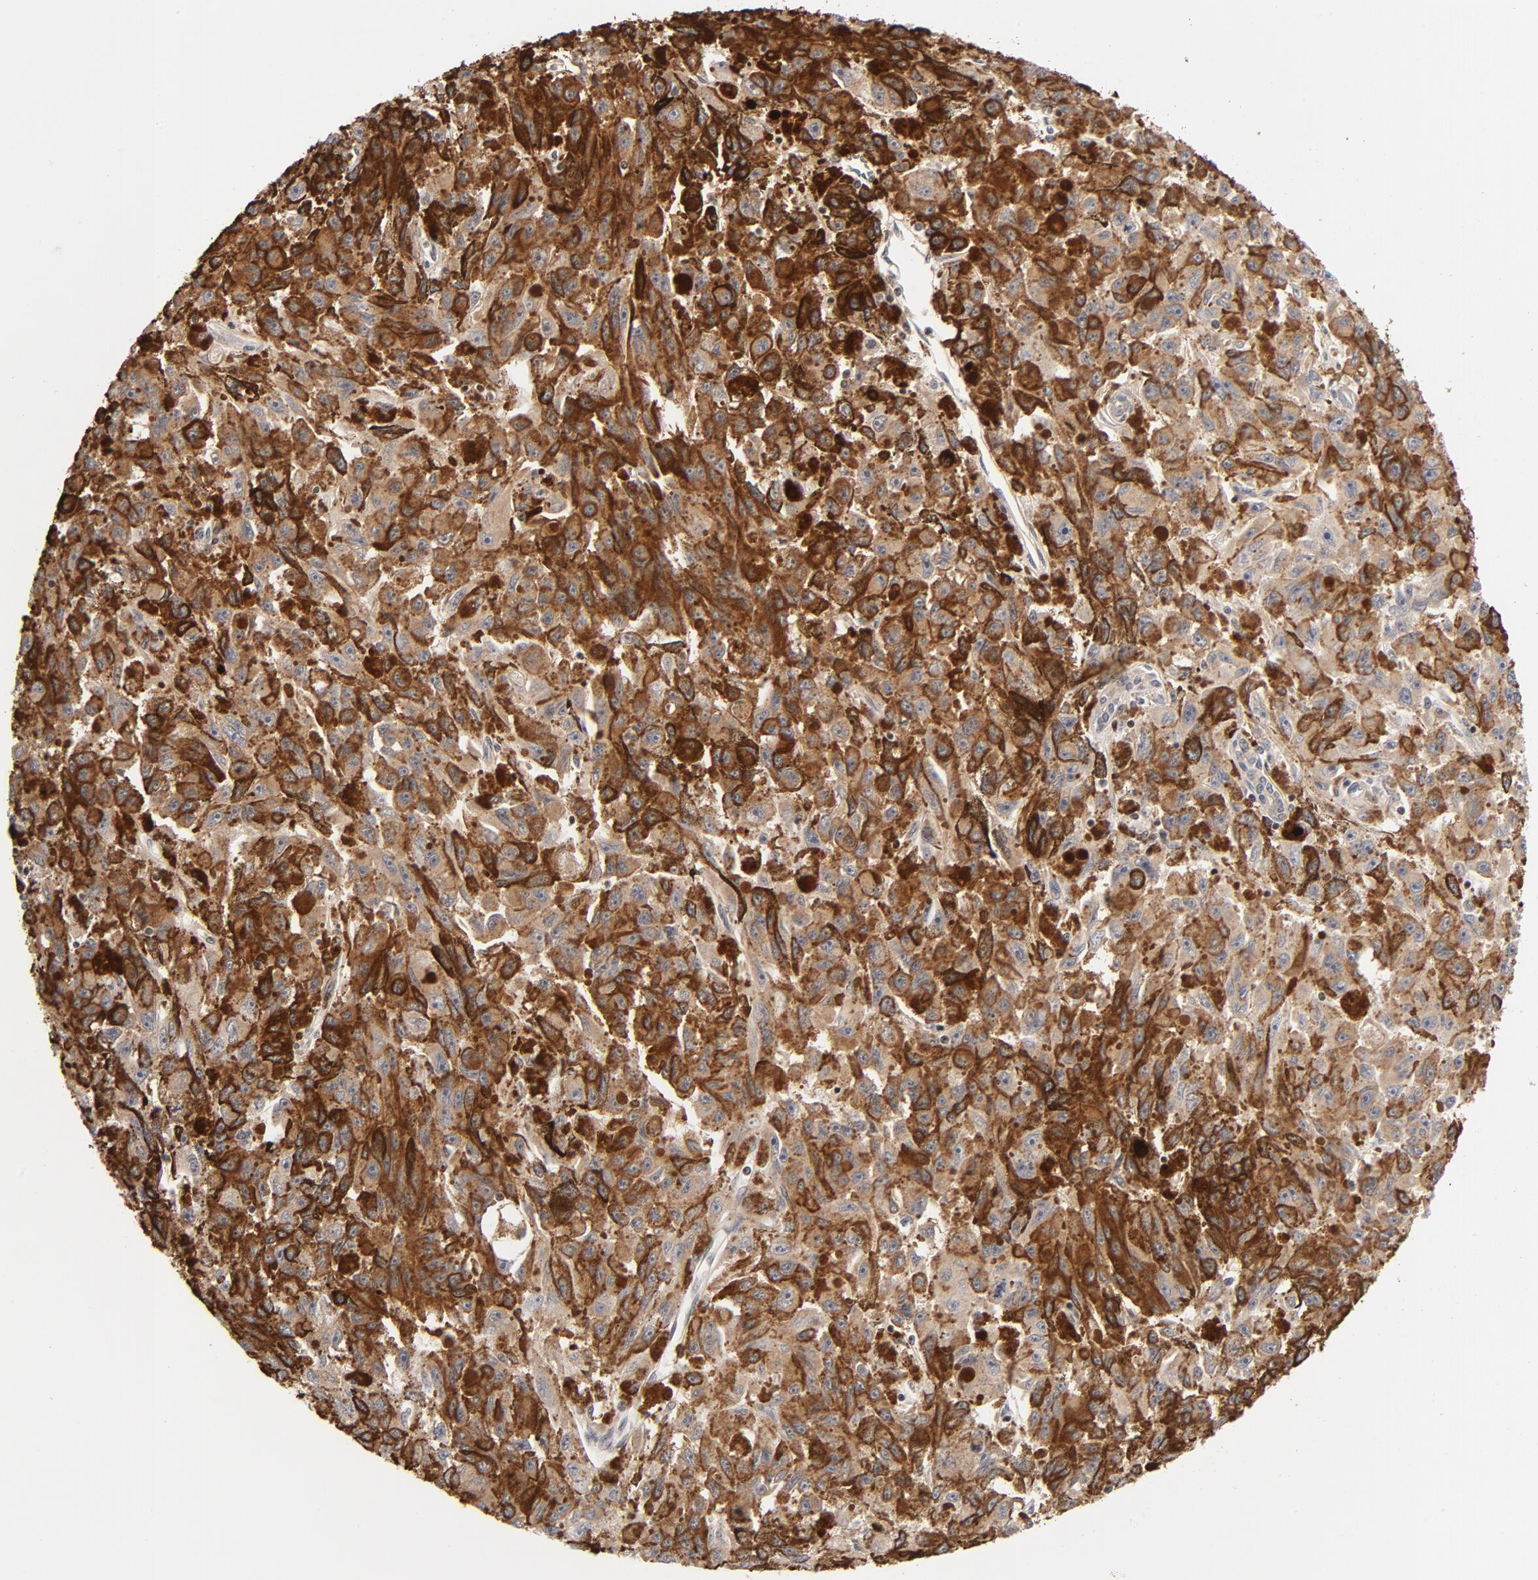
{"staining": {"intensity": "strong", "quantity": ">75%", "location": "cytoplasmic/membranous"}, "tissue": "melanoma", "cell_type": "Tumor cells", "image_type": "cancer", "snomed": [{"axis": "morphology", "description": "Malignant melanoma, NOS"}, {"axis": "topography", "description": "Skin"}], "caption": "A high amount of strong cytoplasmic/membranous expression is appreciated in approximately >75% of tumor cells in malignant melanoma tissue.", "gene": "DNAAF2", "patient": {"sex": "female", "age": 104}}